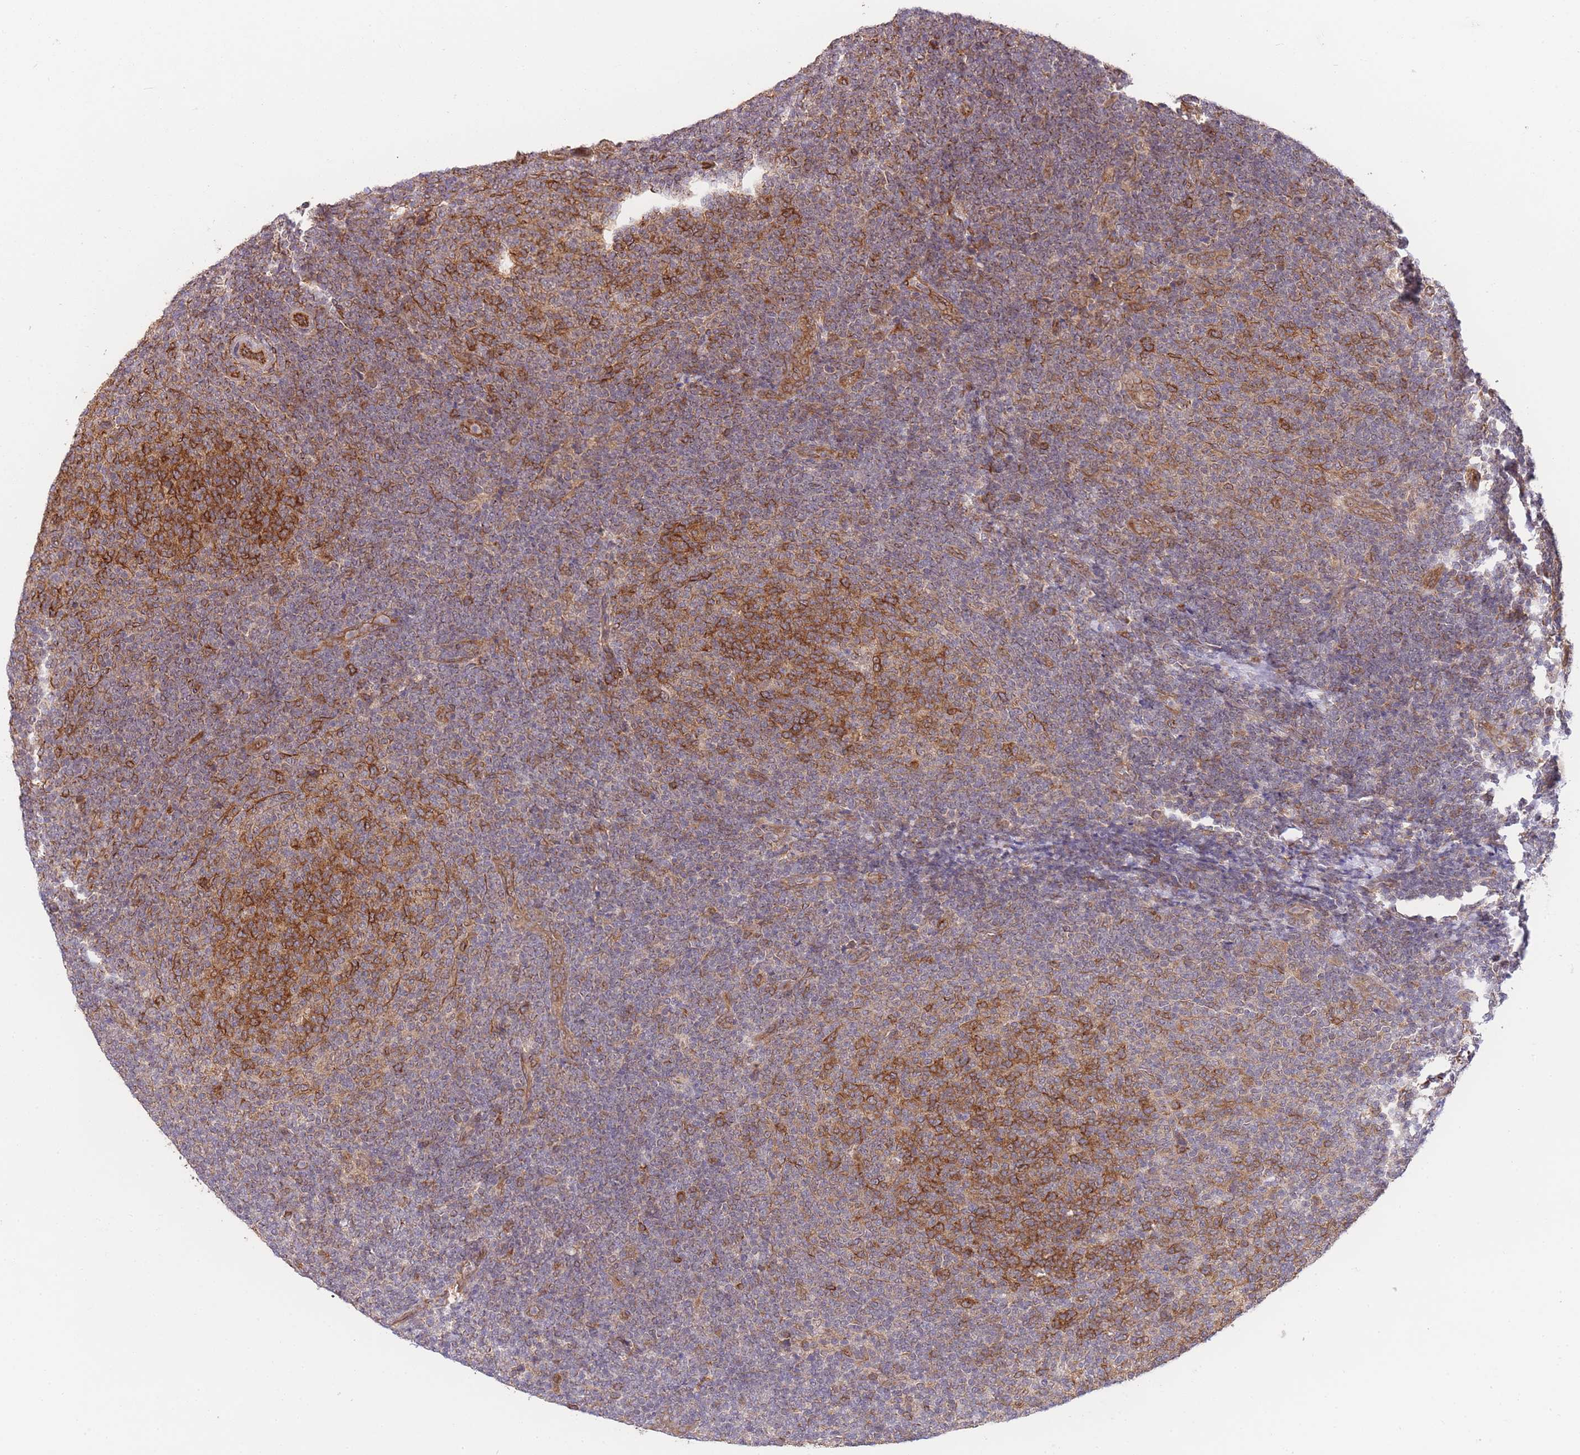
{"staining": {"intensity": "moderate", "quantity": "25%-75%", "location": "cytoplasmic/membranous"}, "tissue": "lymphoma", "cell_type": "Tumor cells", "image_type": "cancer", "snomed": [{"axis": "morphology", "description": "Malignant lymphoma, non-Hodgkin's type, Low grade"}, {"axis": "topography", "description": "Lymph node"}], "caption": "This histopathology image reveals immunohistochemistry staining of human malignant lymphoma, non-Hodgkin's type (low-grade), with medium moderate cytoplasmic/membranous positivity in approximately 25%-75% of tumor cells.", "gene": "EXOSC8", "patient": {"sex": "male", "age": 66}}